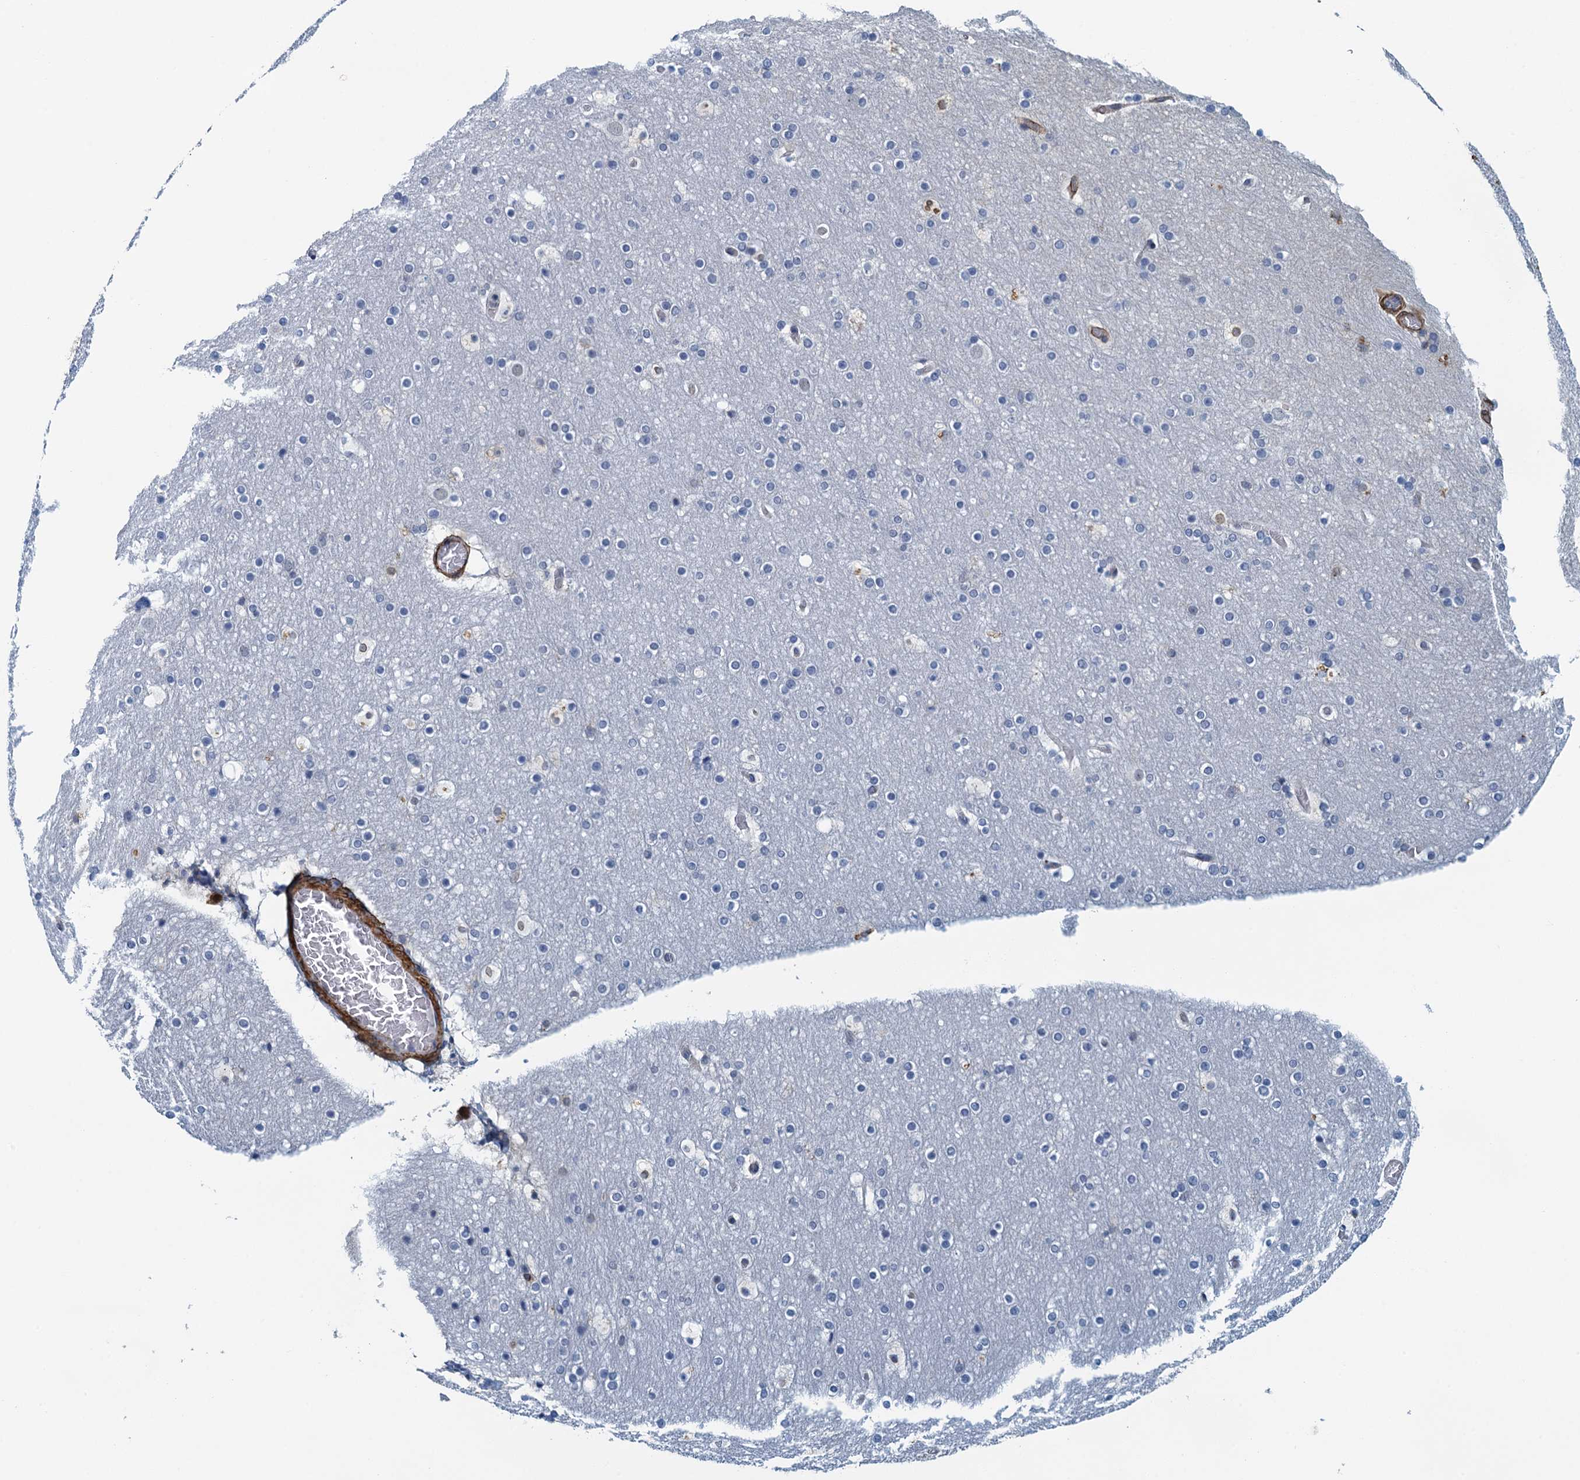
{"staining": {"intensity": "strong", "quantity": "25%-75%", "location": "cytoplasmic/membranous"}, "tissue": "cerebral cortex", "cell_type": "Endothelial cells", "image_type": "normal", "snomed": [{"axis": "morphology", "description": "Normal tissue, NOS"}, {"axis": "topography", "description": "Cerebral cortex"}], "caption": "High-power microscopy captured an immunohistochemistry micrograph of unremarkable cerebral cortex, revealing strong cytoplasmic/membranous staining in about 25%-75% of endothelial cells. Immunohistochemistry stains the protein of interest in brown and the nuclei are stained blue.", "gene": "ALG2", "patient": {"sex": "male", "age": 57}}